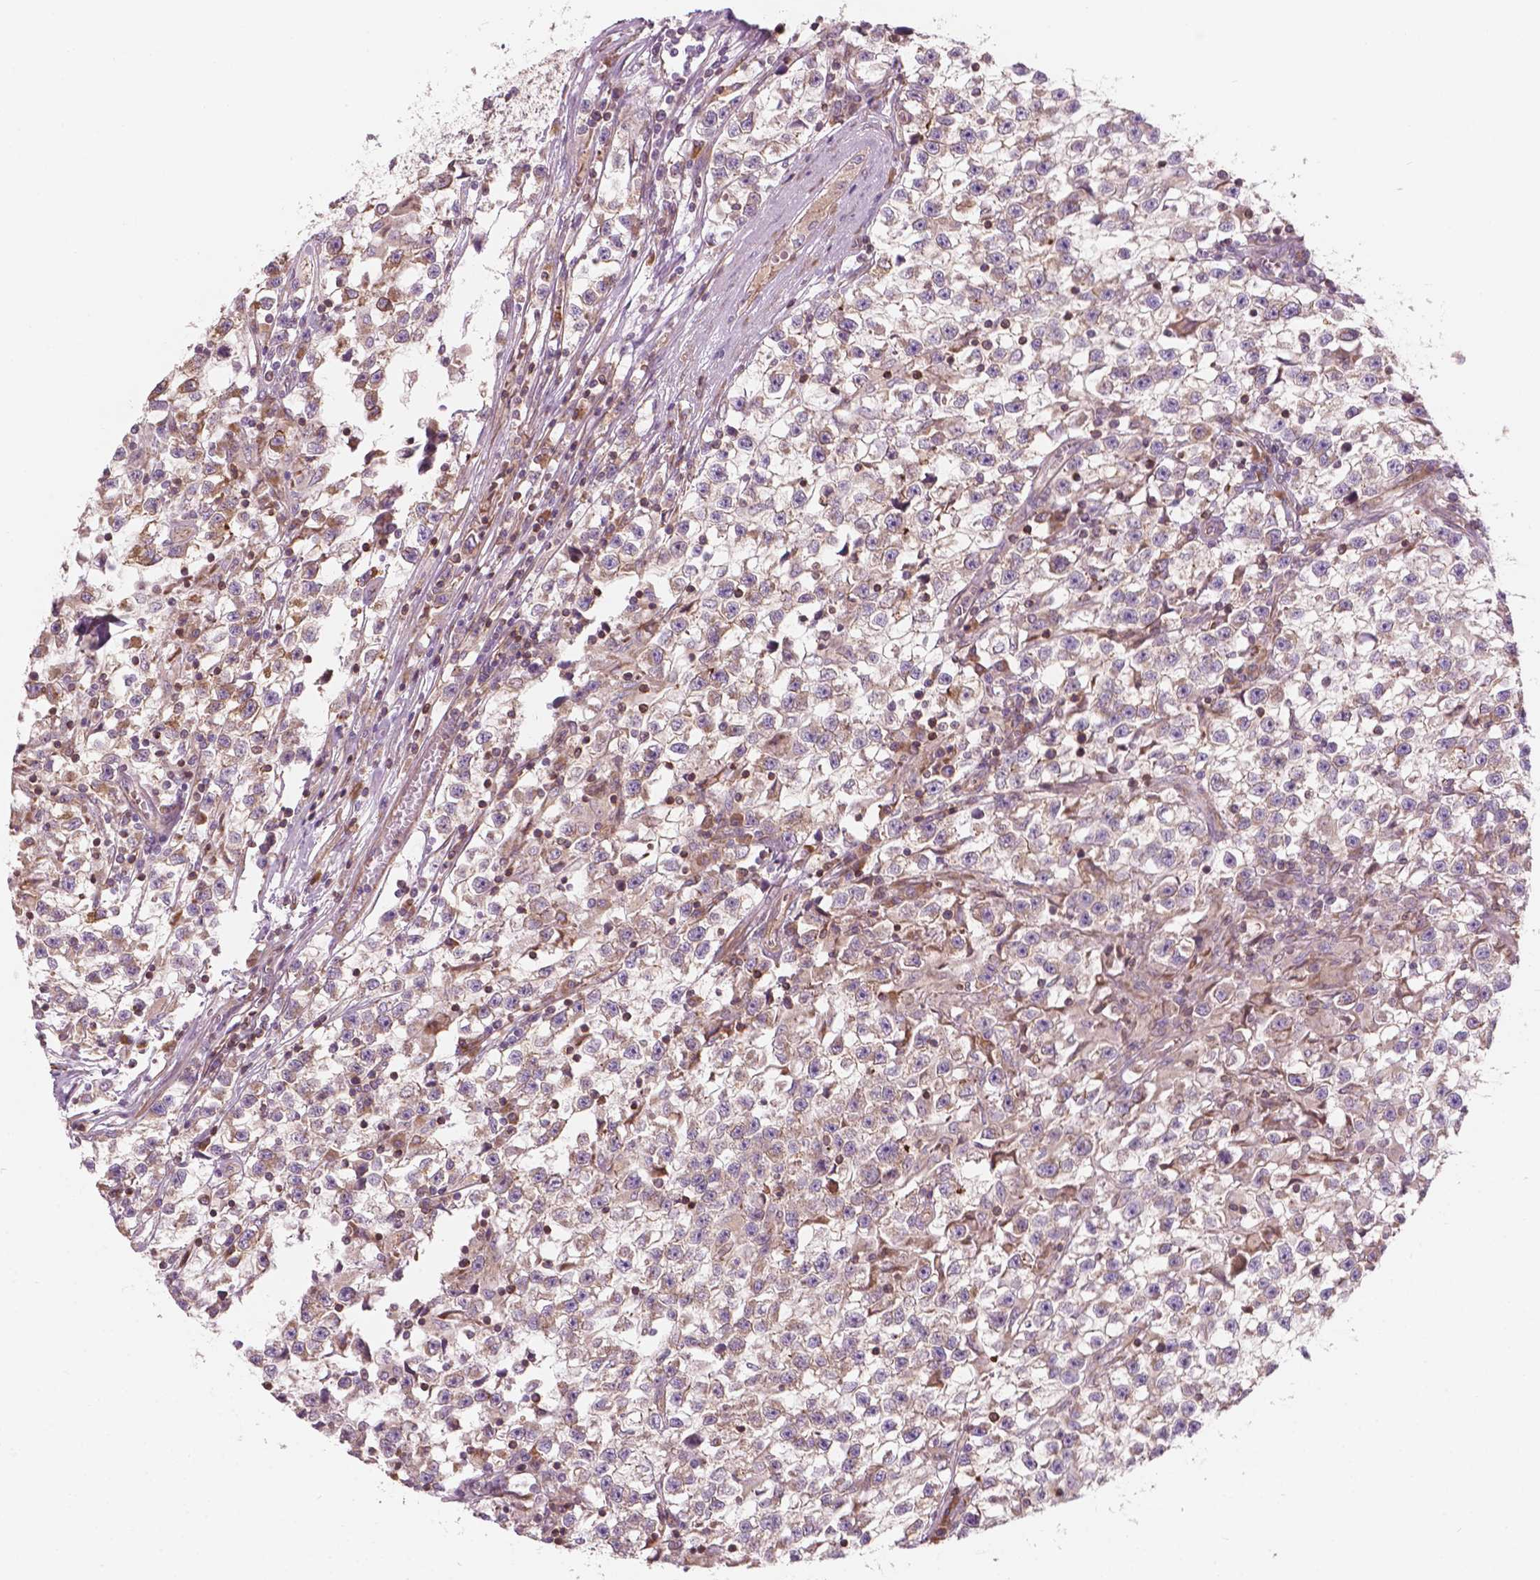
{"staining": {"intensity": "negative", "quantity": "none", "location": "none"}, "tissue": "testis cancer", "cell_type": "Tumor cells", "image_type": "cancer", "snomed": [{"axis": "morphology", "description": "Seminoma, NOS"}, {"axis": "topography", "description": "Testis"}], "caption": "Immunohistochemical staining of testis seminoma demonstrates no significant staining in tumor cells.", "gene": "SURF4", "patient": {"sex": "male", "age": 31}}